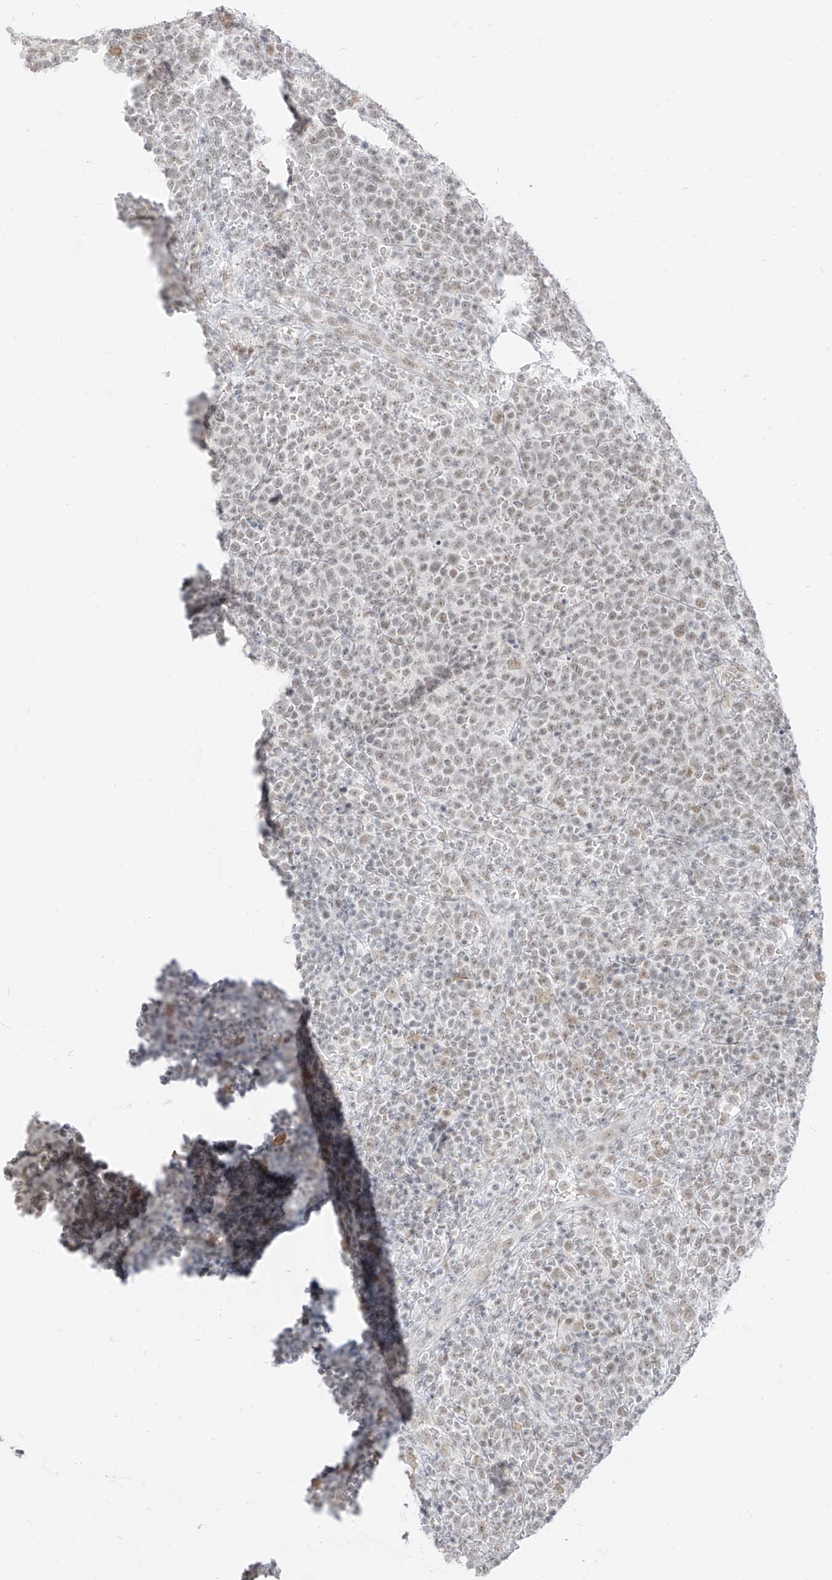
{"staining": {"intensity": "weak", "quantity": "<25%", "location": "nuclear"}, "tissue": "lymphoma", "cell_type": "Tumor cells", "image_type": "cancer", "snomed": [{"axis": "morphology", "description": "Malignant lymphoma, non-Hodgkin's type, High grade"}, {"axis": "topography", "description": "Lymph node"}], "caption": "Tumor cells are negative for protein expression in human high-grade malignant lymphoma, non-Hodgkin's type.", "gene": "SUPT5H", "patient": {"sex": "male", "age": 61}}